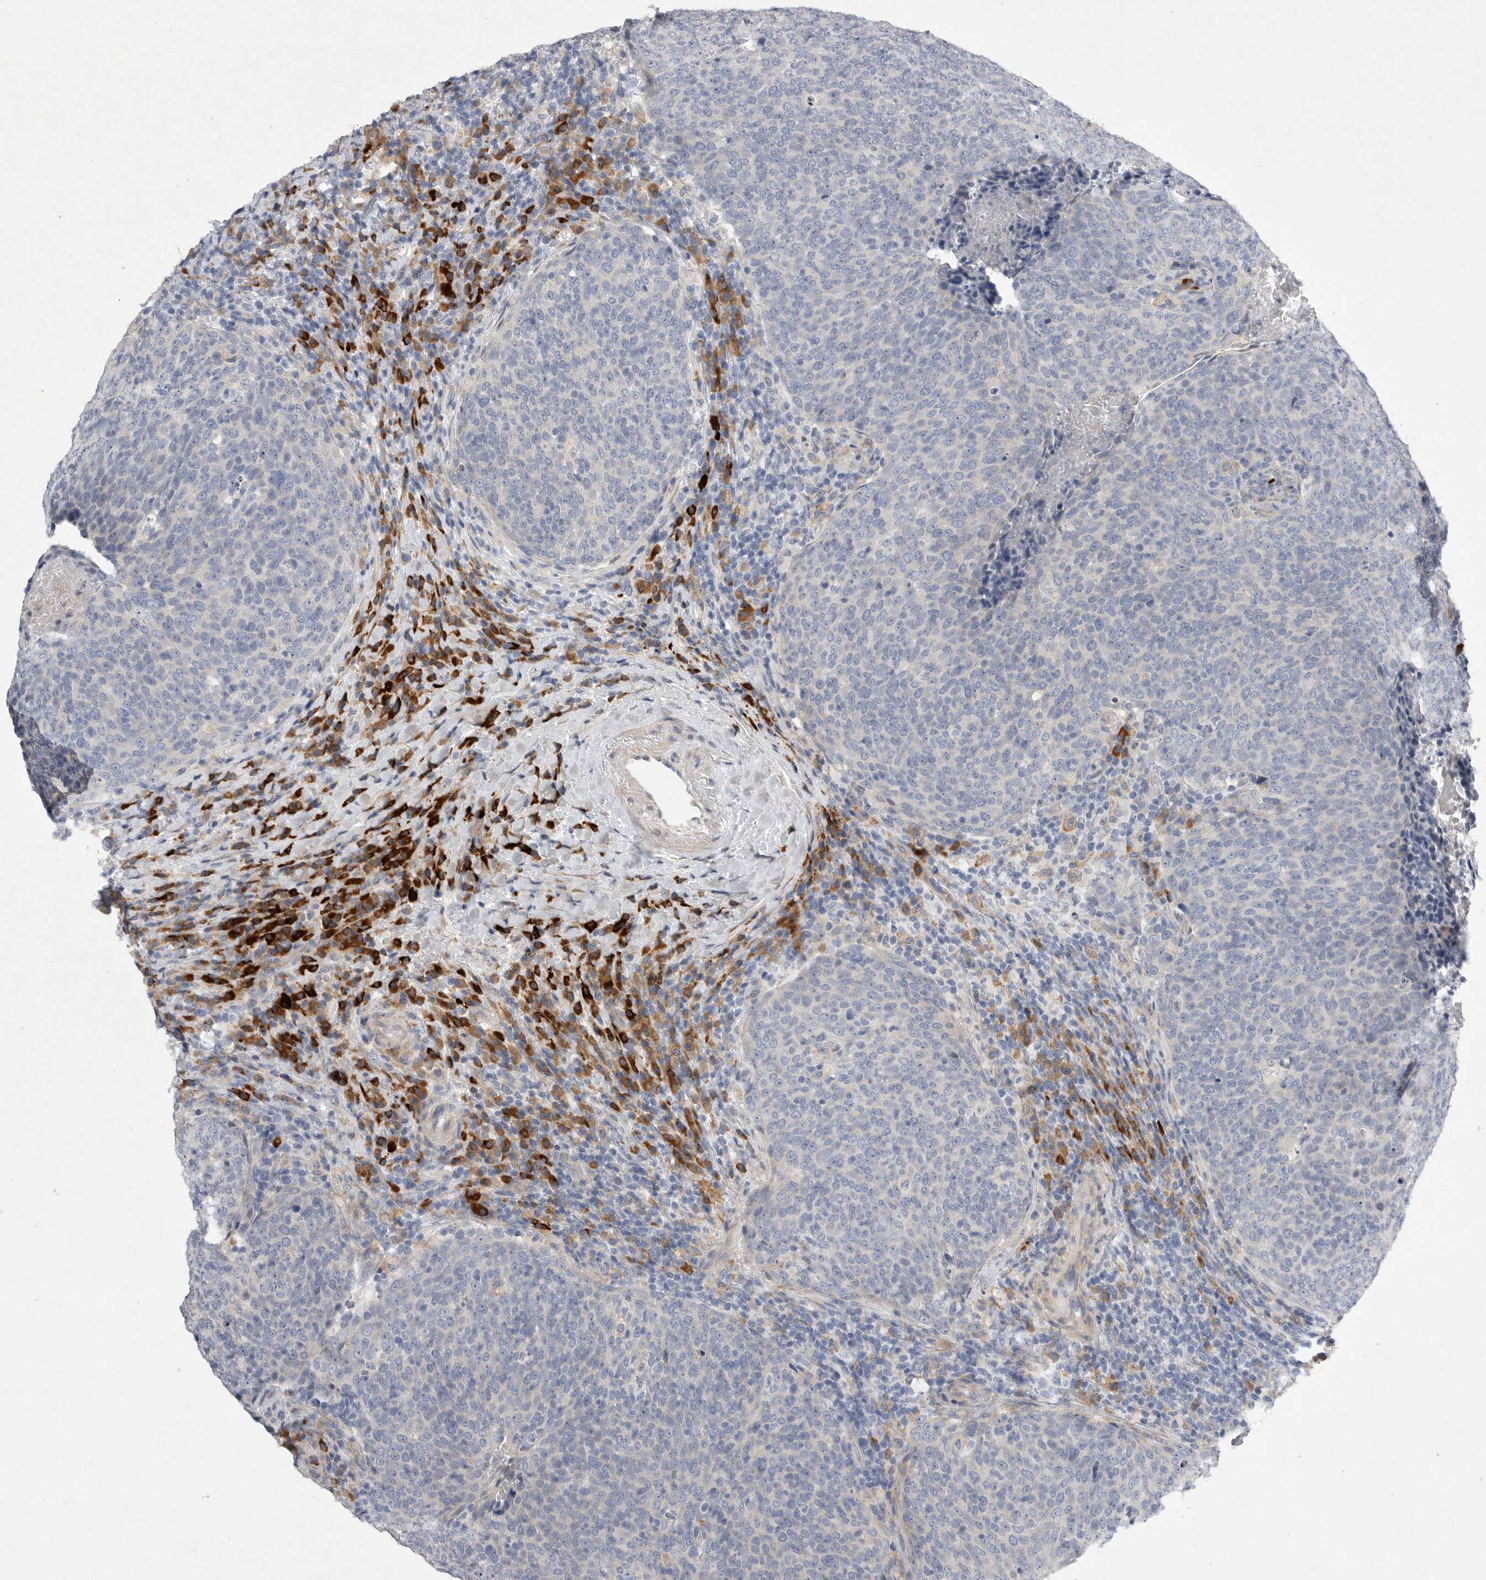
{"staining": {"intensity": "negative", "quantity": "none", "location": "none"}, "tissue": "head and neck cancer", "cell_type": "Tumor cells", "image_type": "cancer", "snomed": [{"axis": "morphology", "description": "Squamous cell carcinoma, NOS"}, {"axis": "morphology", "description": "Squamous cell carcinoma, metastatic, NOS"}, {"axis": "topography", "description": "Lymph node"}, {"axis": "topography", "description": "Head-Neck"}], "caption": "Tumor cells are negative for brown protein staining in head and neck cancer (squamous cell carcinoma).", "gene": "EDEM3", "patient": {"sex": "male", "age": 62}}